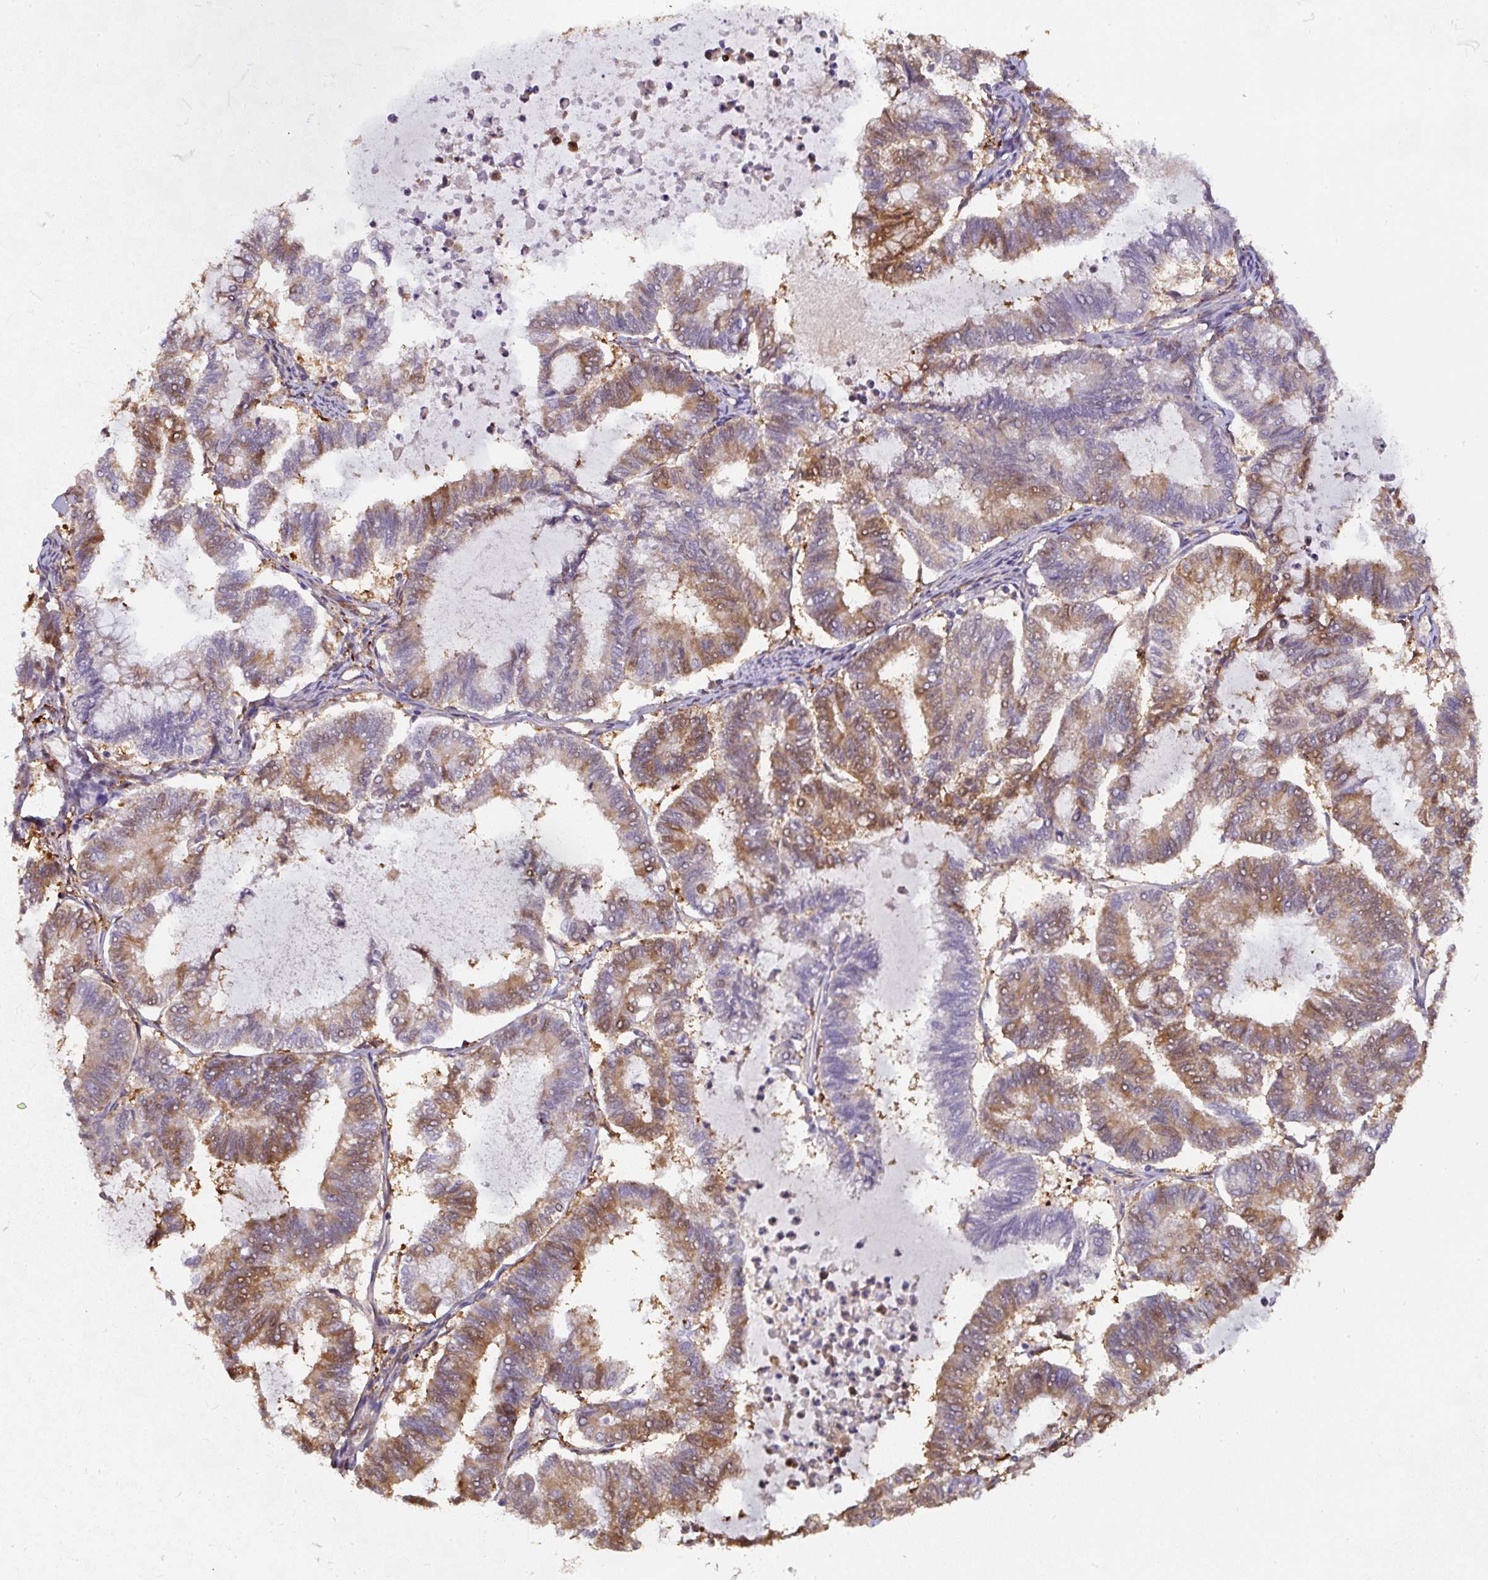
{"staining": {"intensity": "moderate", "quantity": "25%-75%", "location": "cytoplasmic/membranous"}, "tissue": "endometrial cancer", "cell_type": "Tumor cells", "image_type": "cancer", "snomed": [{"axis": "morphology", "description": "Adenocarcinoma, NOS"}, {"axis": "topography", "description": "Endometrium"}], "caption": "Immunohistochemistry of human endometrial adenocarcinoma shows medium levels of moderate cytoplasmic/membranous expression in approximately 25%-75% of tumor cells. Immunohistochemistry stains the protein of interest in brown and the nuclei are stained blue.", "gene": "ST13", "patient": {"sex": "female", "age": 79}}